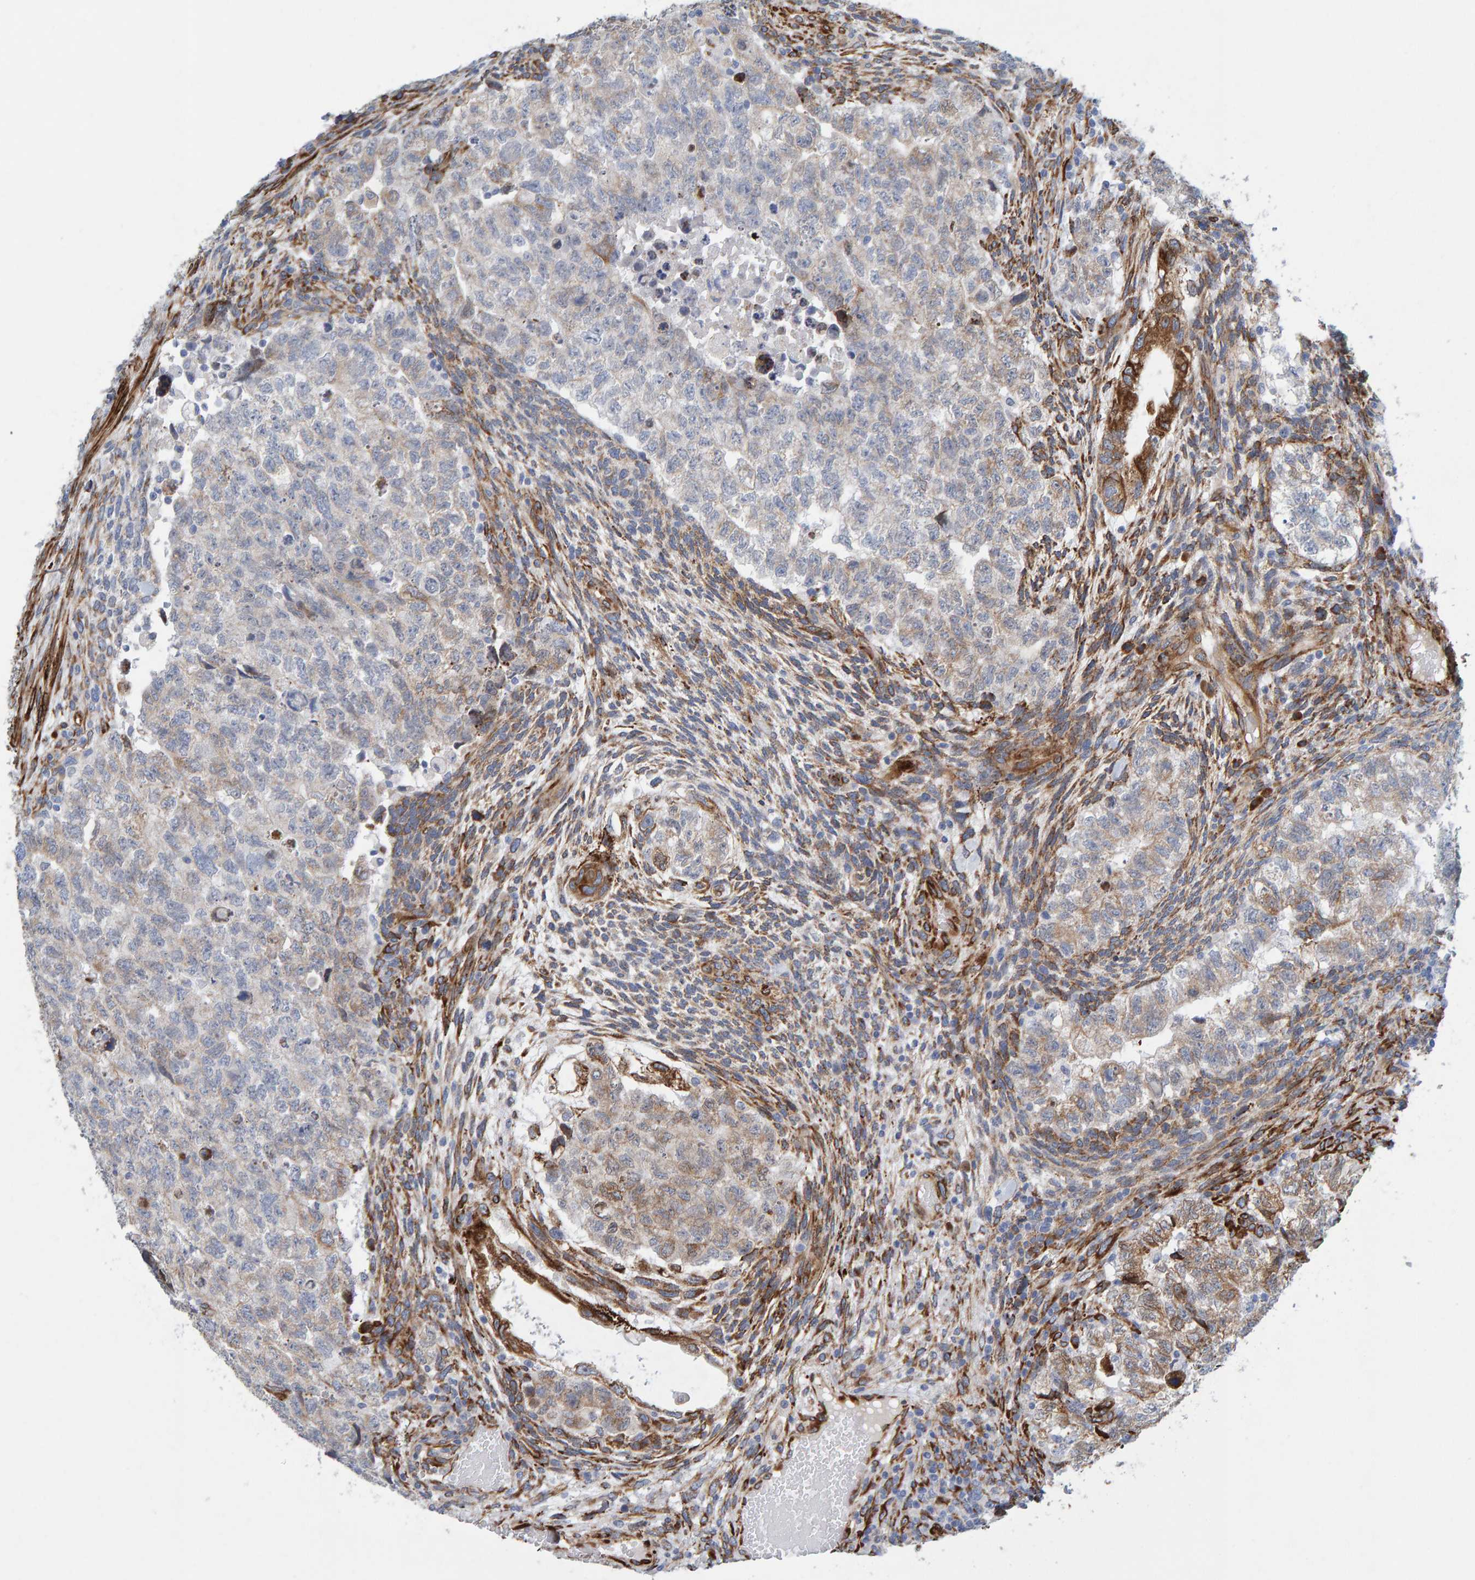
{"staining": {"intensity": "weak", "quantity": "25%-75%", "location": "cytoplasmic/membranous"}, "tissue": "testis cancer", "cell_type": "Tumor cells", "image_type": "cancer", "snomed": [{"axis": "morphology", "description": "Carcinoma, Embryonal, NOS"}, {"axis": "topography", "description": "Testis"}], "caption": "There is low levels of weak cytoplasmic/membranous staining in tumor cells of testis cancer, as demonstrated by immunohistochemical staining (brown color).", "gene": "MMP16", "patient": {"sex": "male", "age": 36}}